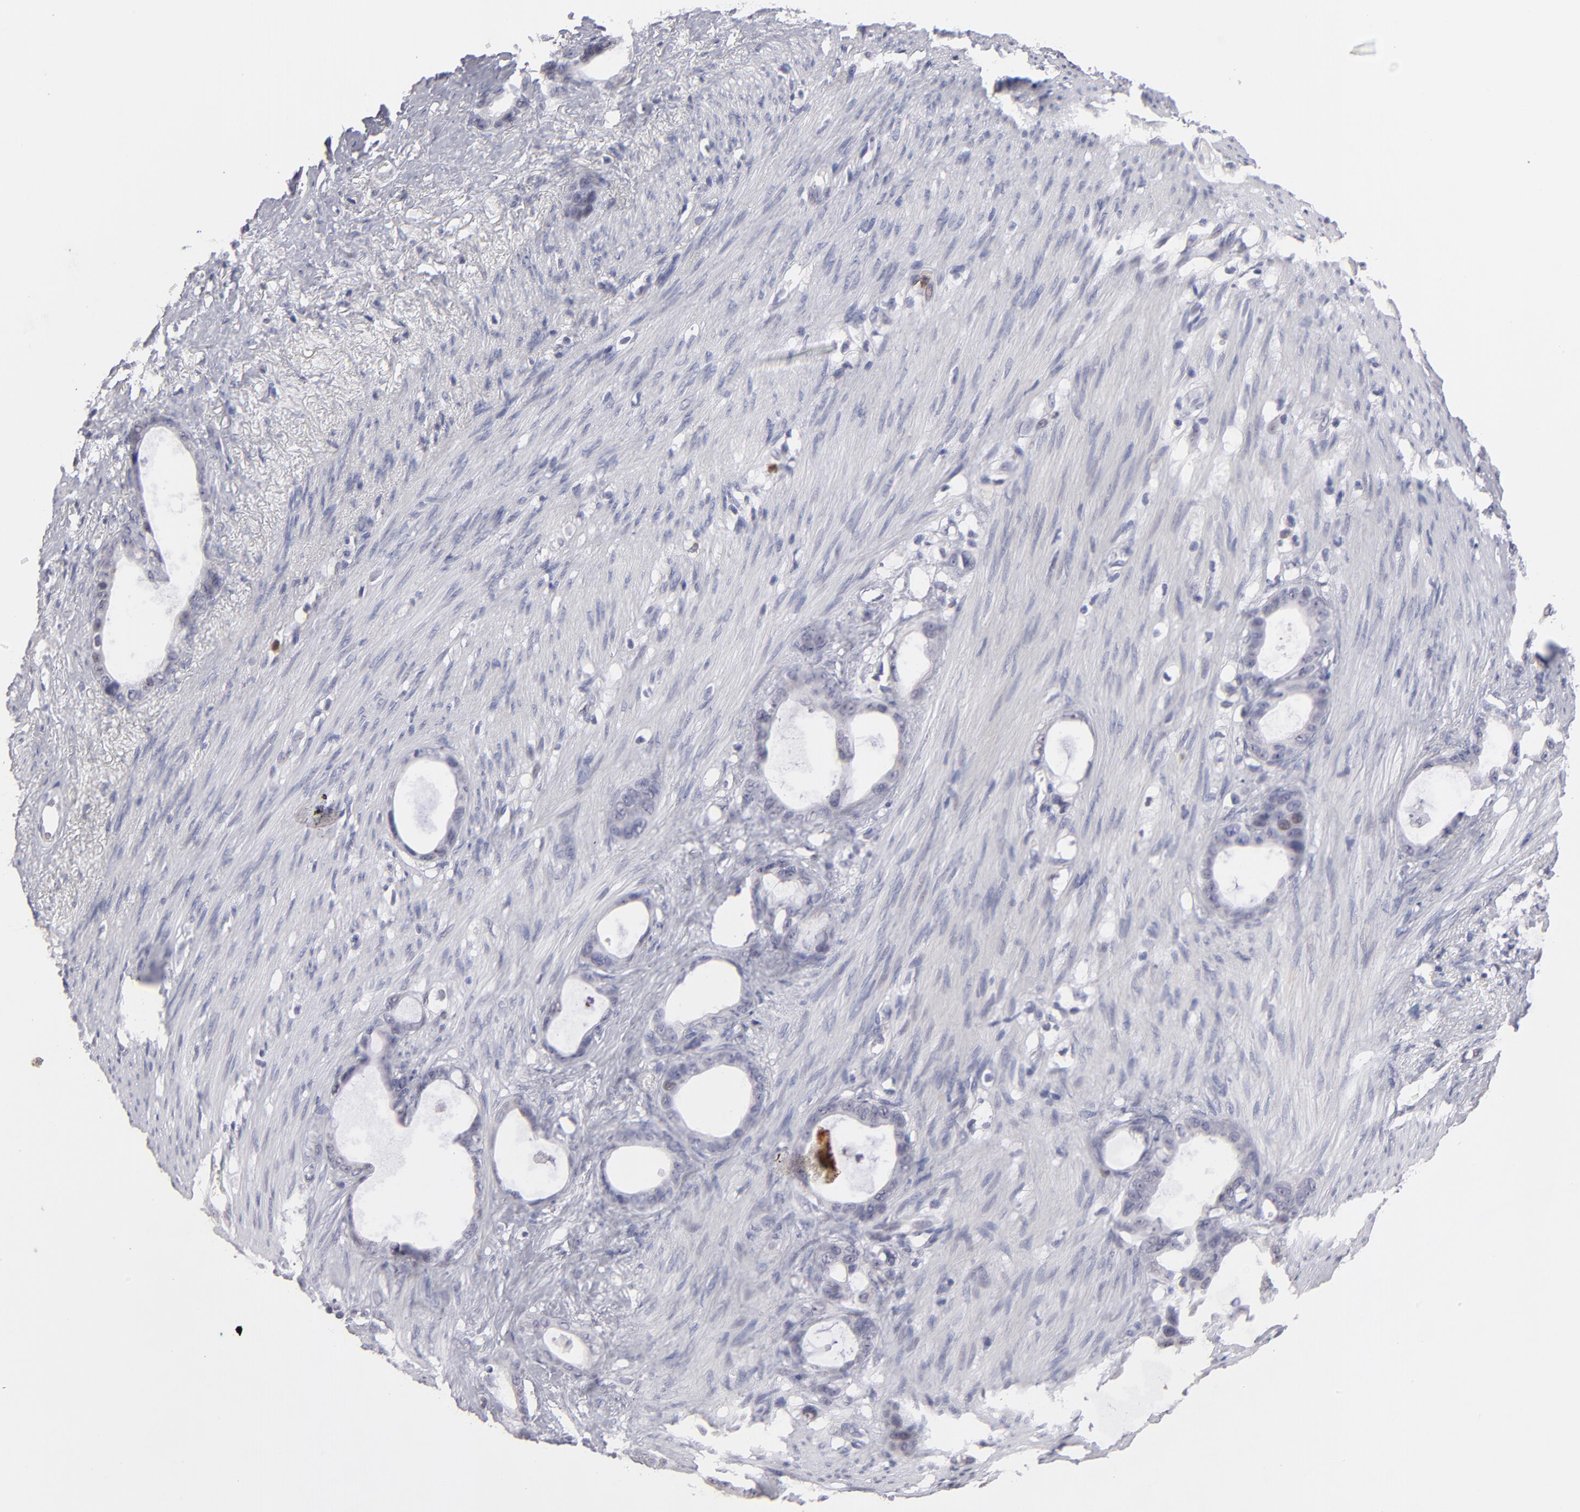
{"staining": {"intensity": "negative", "quantity": "none", "location": "none"}, "tissue": "stomach cancer", "cell_type": "Tumor cells", "image_type": "cancer", "snomed": [{"axis": "morphology", "description": "Adenocarcinoma, NOS"}, {"axis": "topography", "description": "Stomach"}], "caption": "Immunohistochemical staining of stomach cancer exhibits no significant expression in tumor cells.", "gene": "MGAM", "patient": {"sex": "female", "age": 75}}